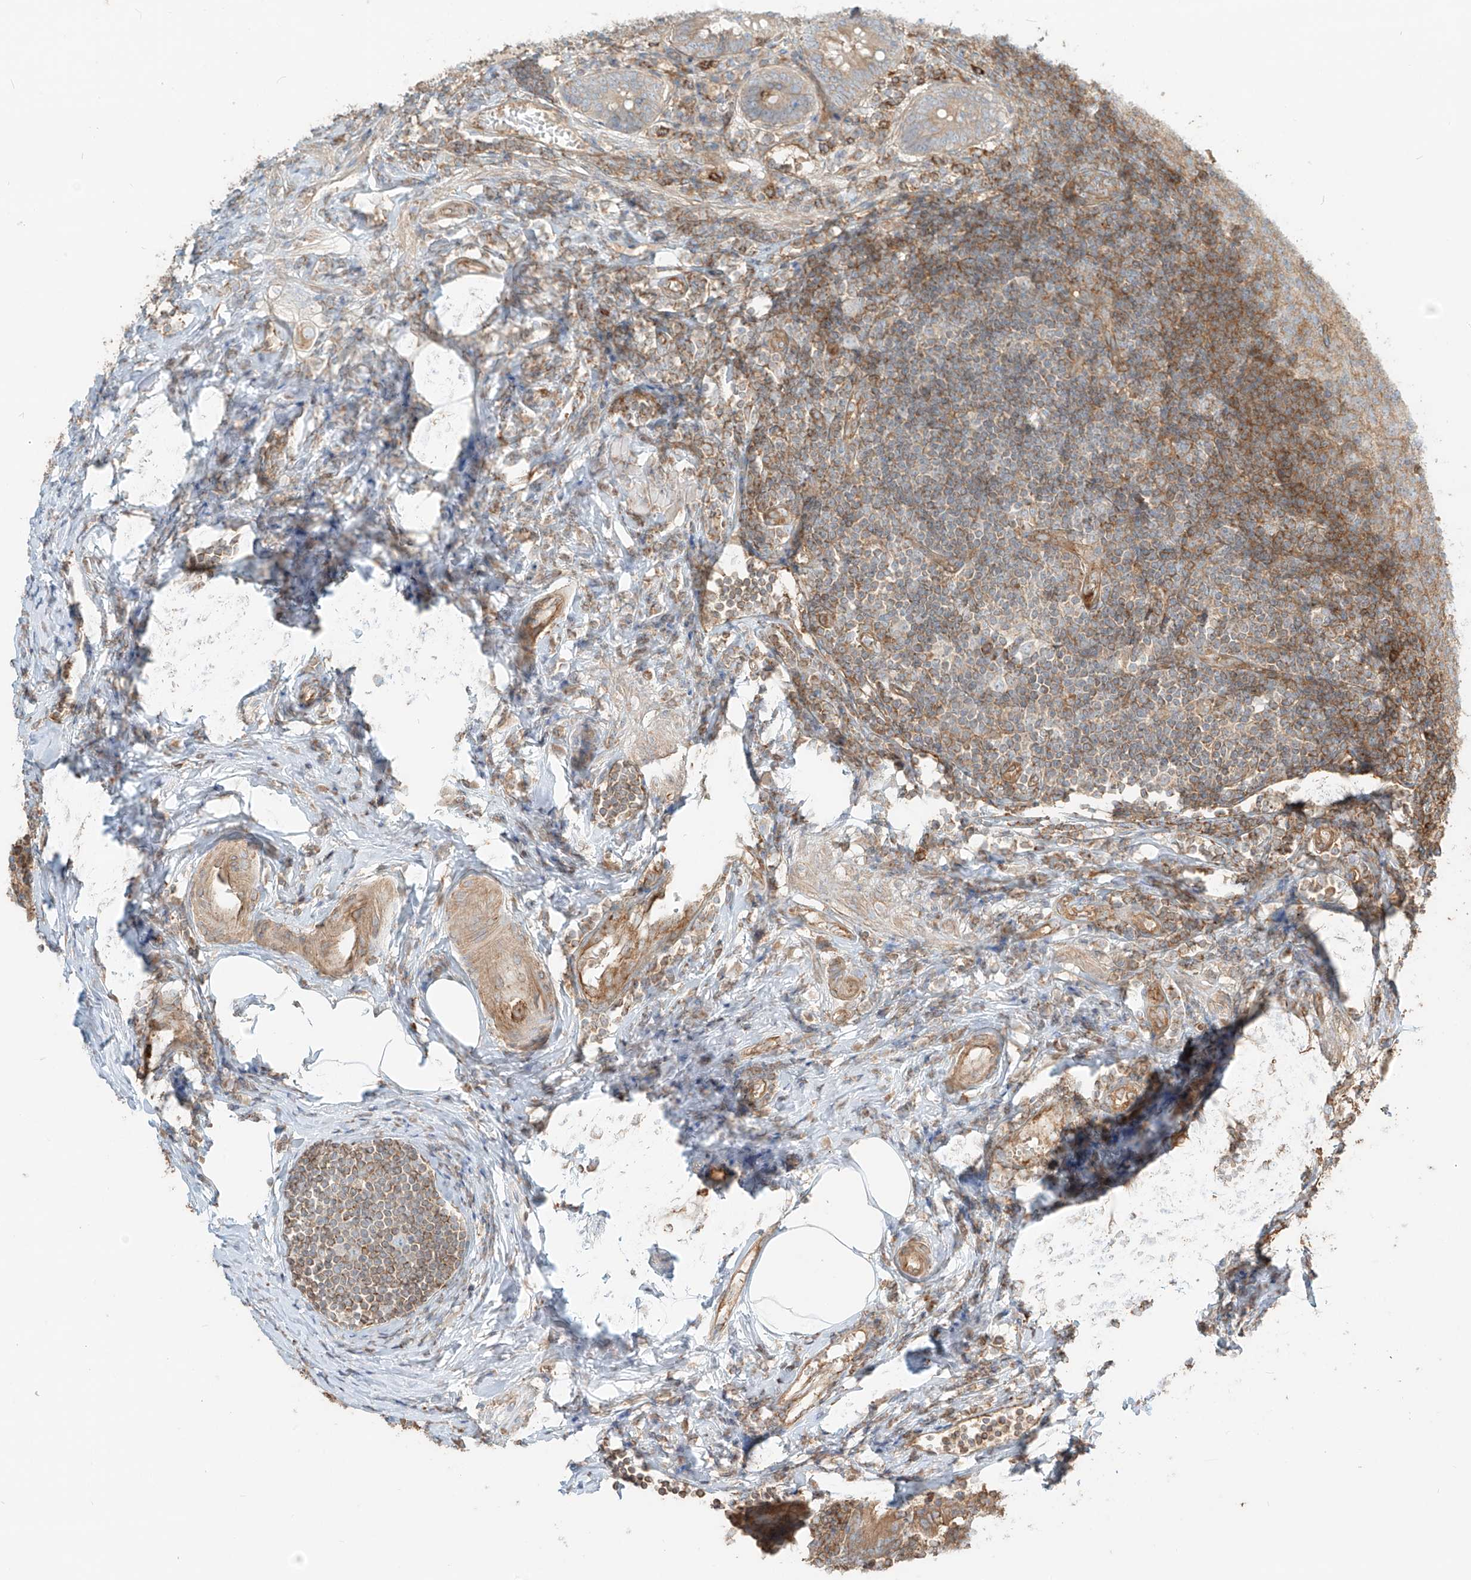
{"staining": {"intensity": "weak", "quantity": ">75%", "location": "cytoplasmic/membranous"}, "tissue": "appendix", "cell_type": "Glandular cells", "image_type": "normal", "snomed": [{"axis": "morphology", "description": "Normal tissue, NOS"}, {"axis": "topography", "description": "Appendix"}], "caption": "IHC photomicrograph of benign appendix: human appendix stained using immunohistochemistry displays low levels of weak protein expression localized specifically in the cytoplasmic/membranous of glandular cells, appearing as a cytoplasmic/membranous brown color.", "gene": "CCDC115", "patient": {"sex": "female", "age": 54}}